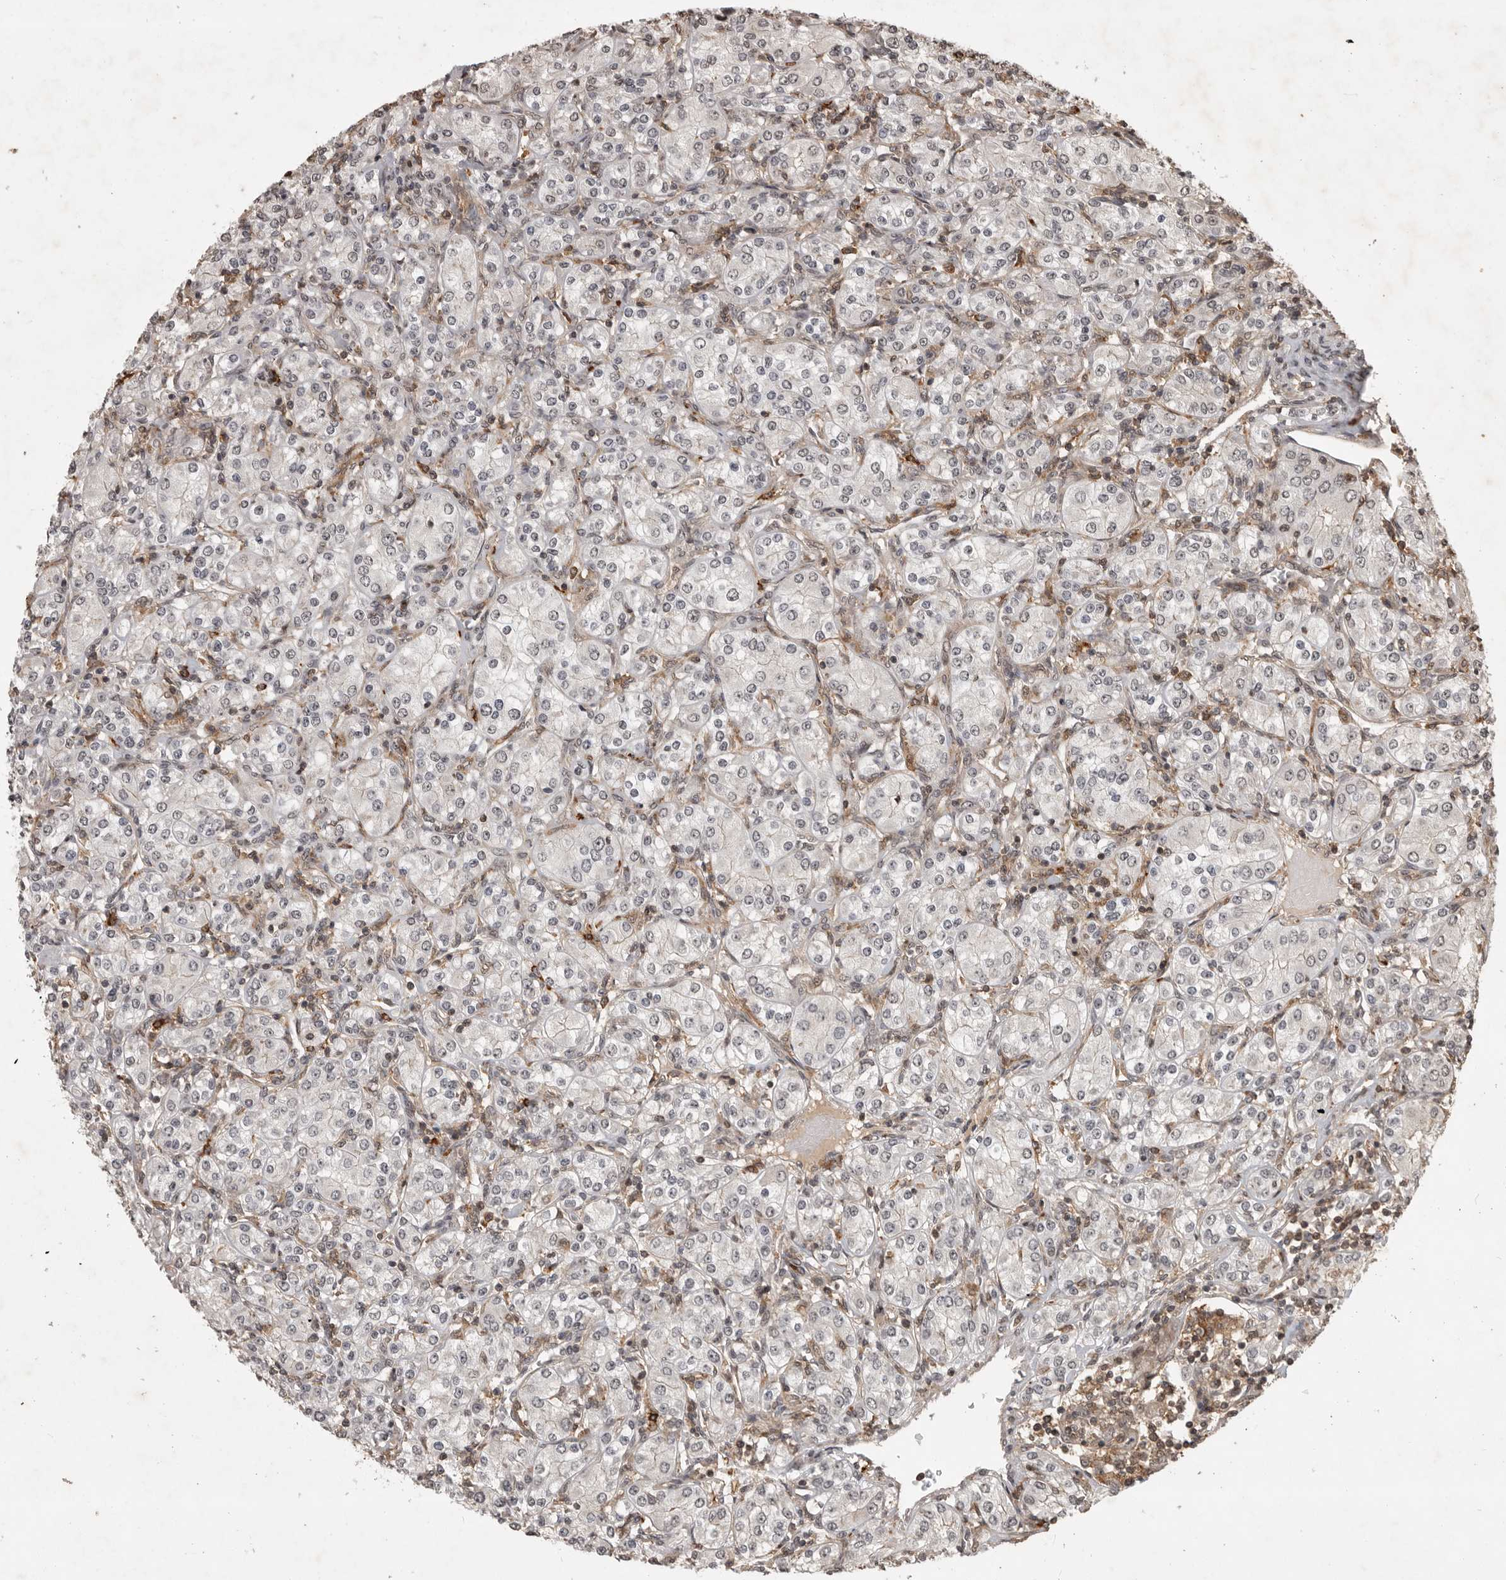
{"staining": {"intensity": "negative", "quantity": "none", "location": "none"}, "tissue": "renal cancer", "cell_type": "Tumor cells", "image_type": "cancer", "snomed": [{"axis": "morphology", "description": "Adenocarcinoma, NOS"}, {"axis": "topography", "description": "Kidney"}], "caption": "Immunohistochemistry photomicrograph of neoplastic tissue: adenocarcinoma (renal) stained with DAB reveals no significant protein expression in tumor cells.", "gene": "CBLL1", "patient": {"sex": "male", "age": 77}}